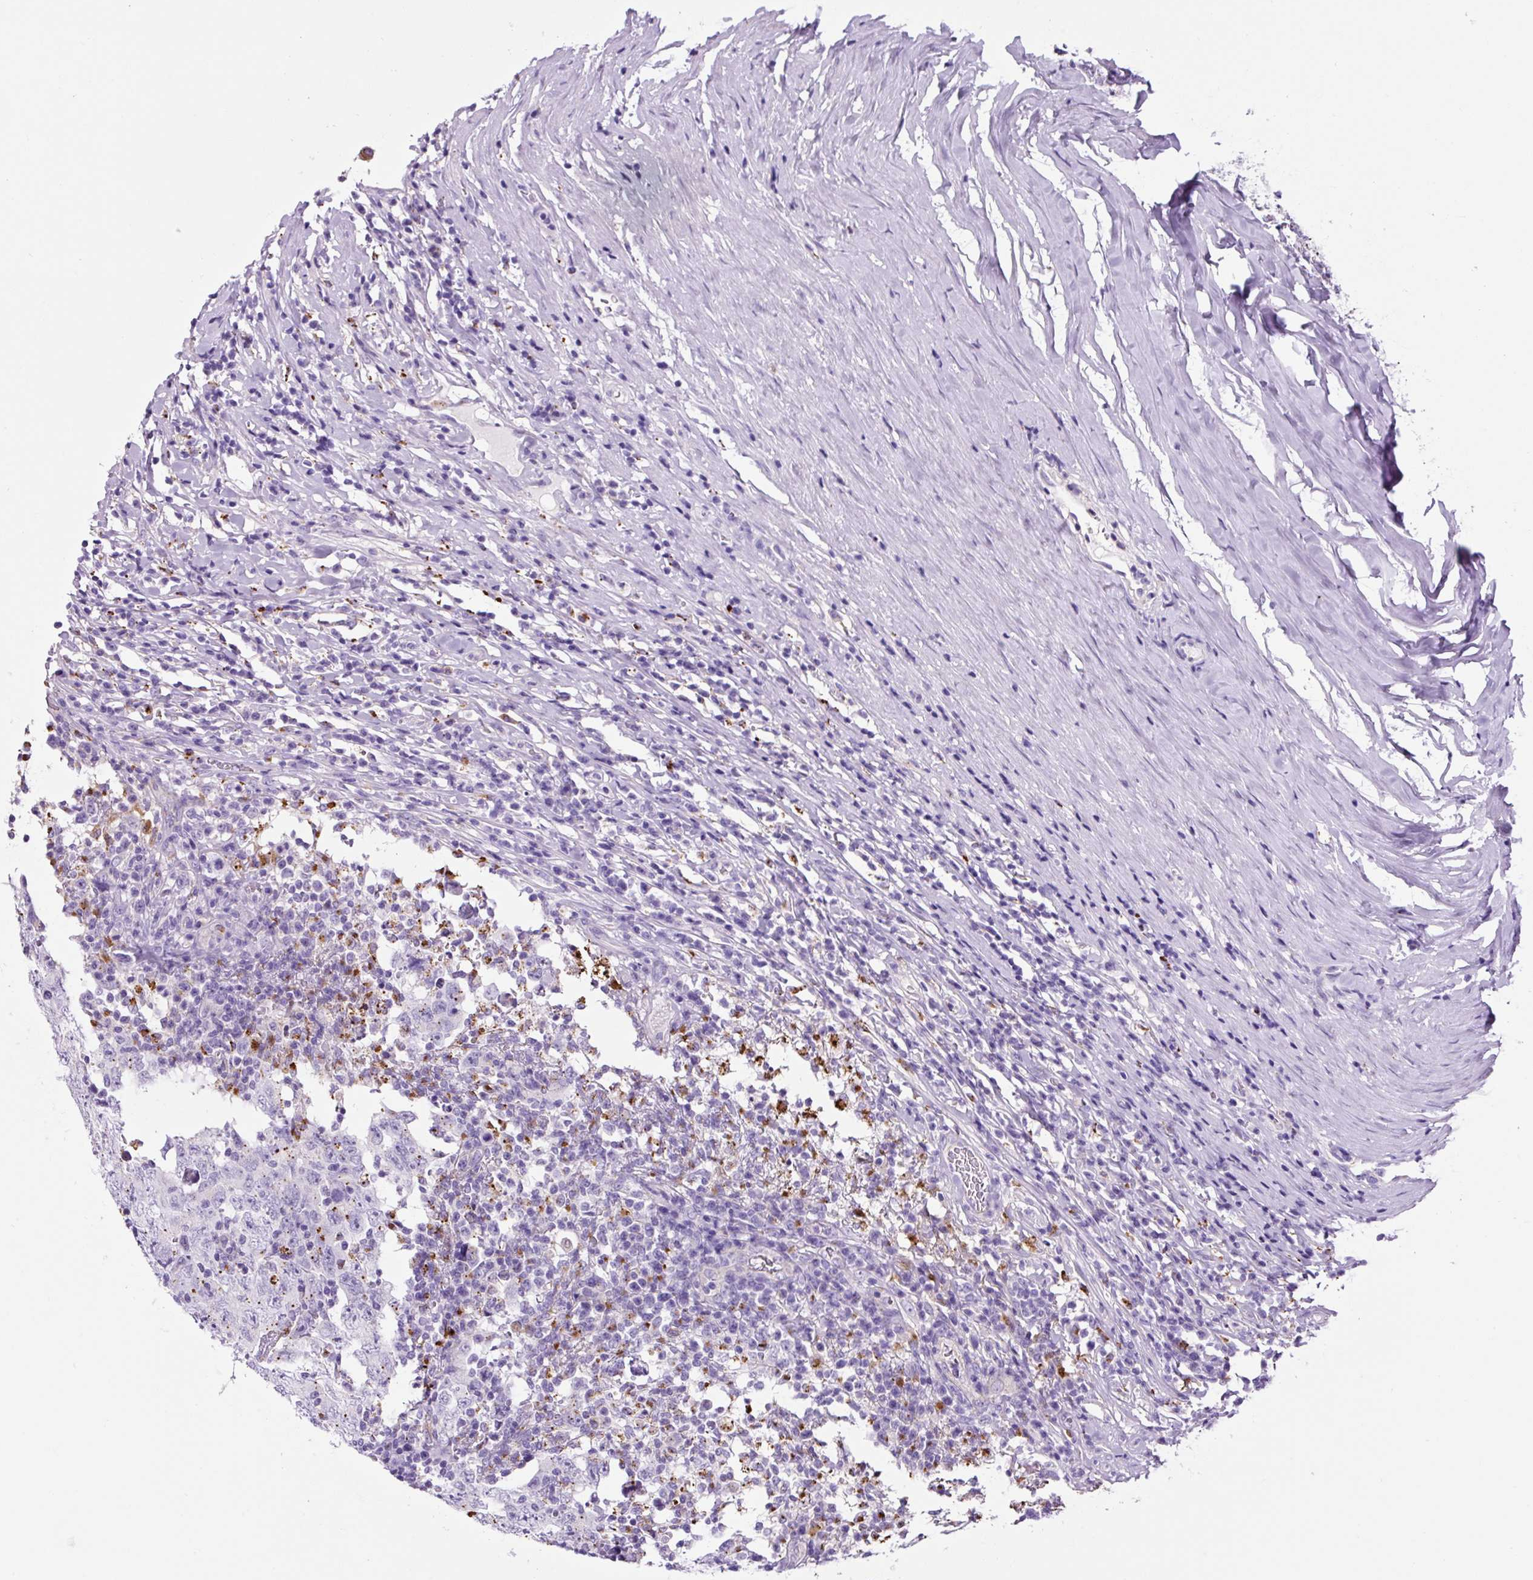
{"staining": {"intensity": "negative", "quantity": "none", "location": "none"}, "tissue": "testis cancer", "cell_type": "Tumor cells", "image_type": "cancer", "snomed": [{"axis": "morphology", "description": "Carcinoma, Embryonal, NOS"}, {"axis": "topography", "description": "Testis"}], "caption": "Tumor cells show no significant protein expression in embryonal carcinoma (testis).", "gene": "LCN10", "patient": {"sex": "male", "age": 26}}